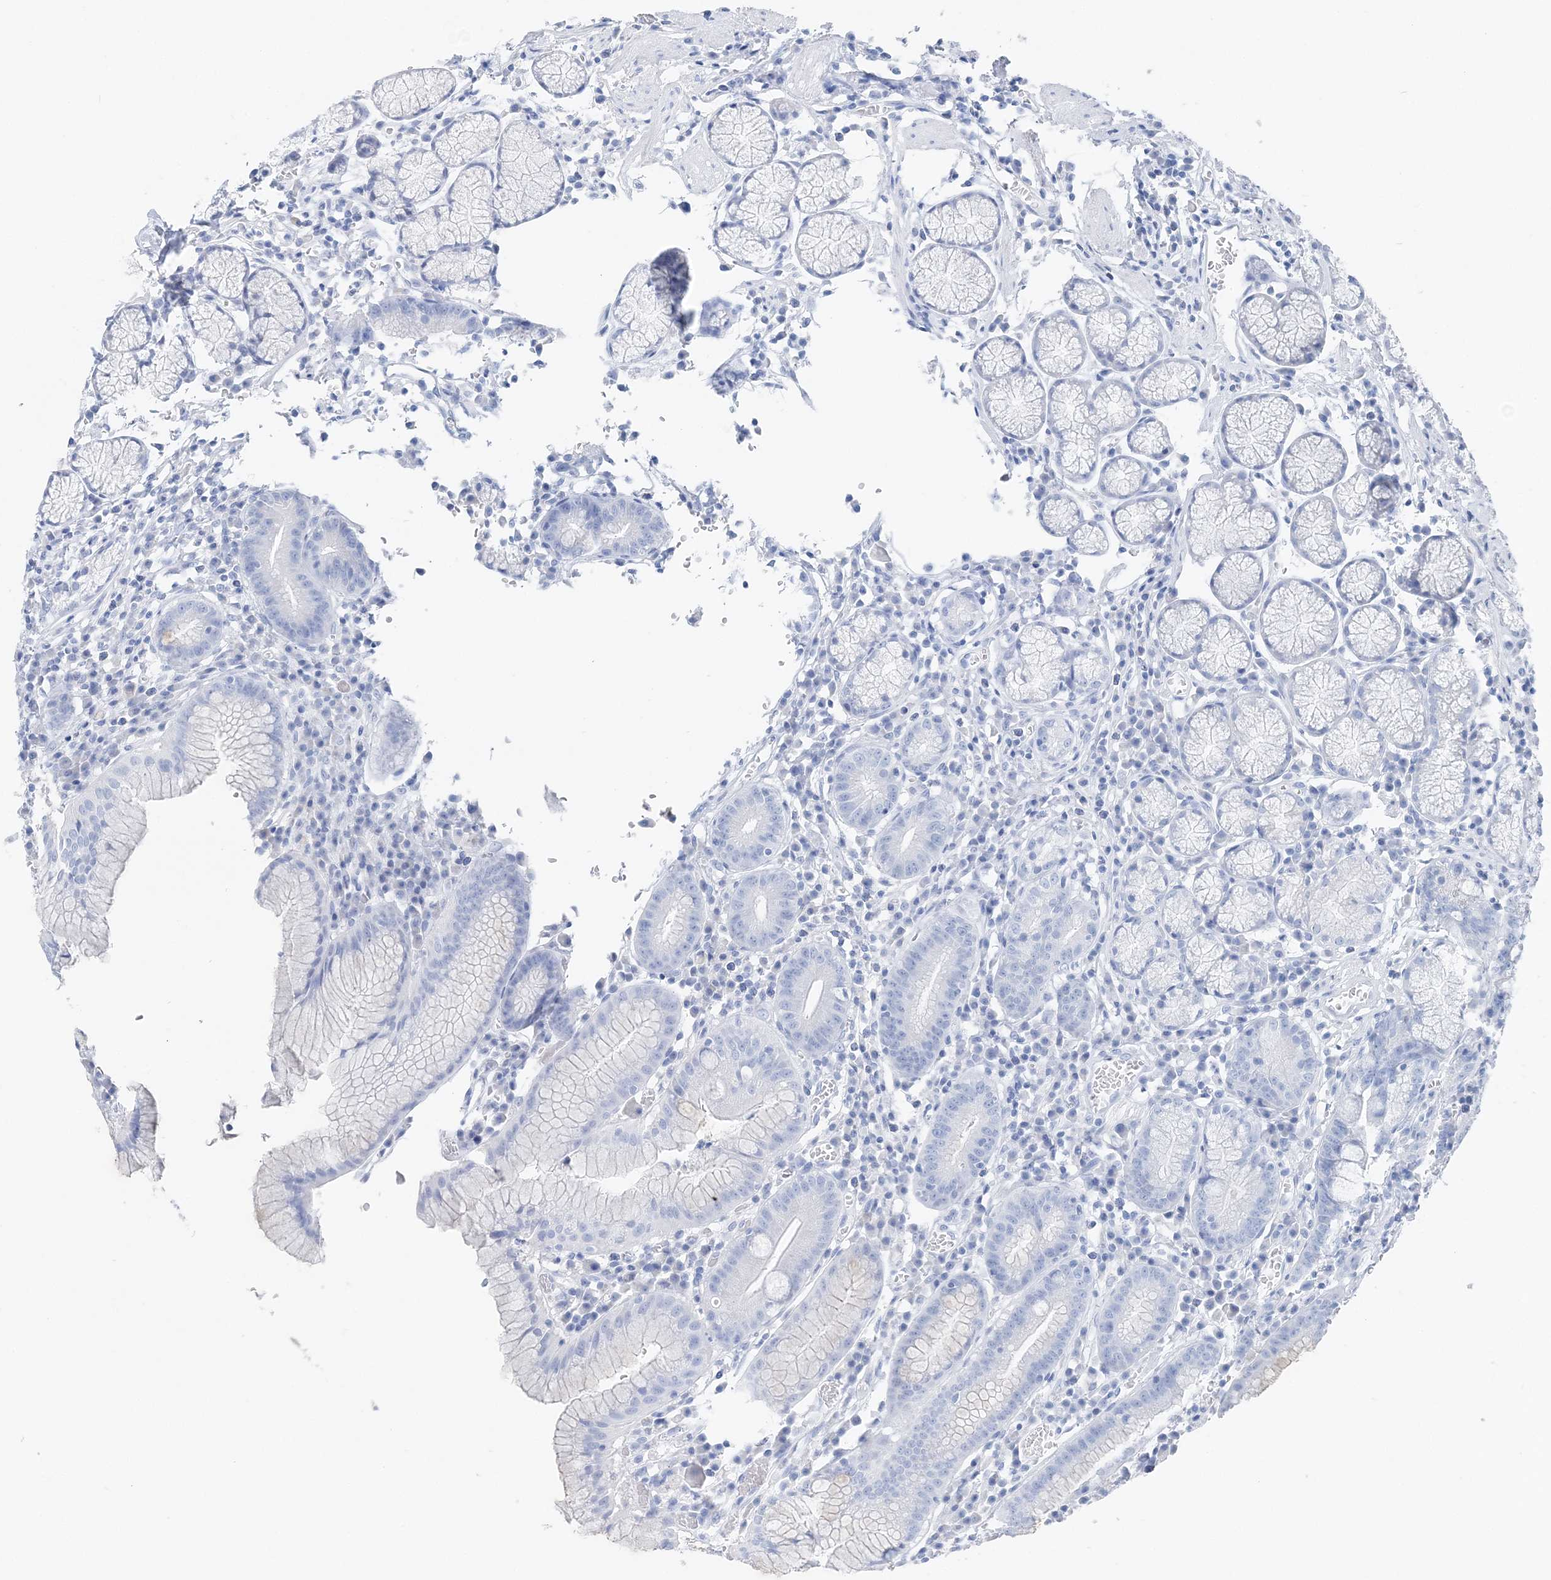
{"staining": {"intensity": "negative", "quantity": "none", "location": "none"}, "tissue": "stomach", "cell_type": "Glandular cells", "image_type": "normal", "snomed": [{"axis": "morphology", "description": "Normal tissue, NOS"}, {"axis": "topography", "description": "Stomach"}], "caption": "This is an immunohistochemistry histopathology image of normal stomach. There is no staining in glandular cells.", "gene": "TSPYL6", "patient": {"sex": "male", "age": 55}}